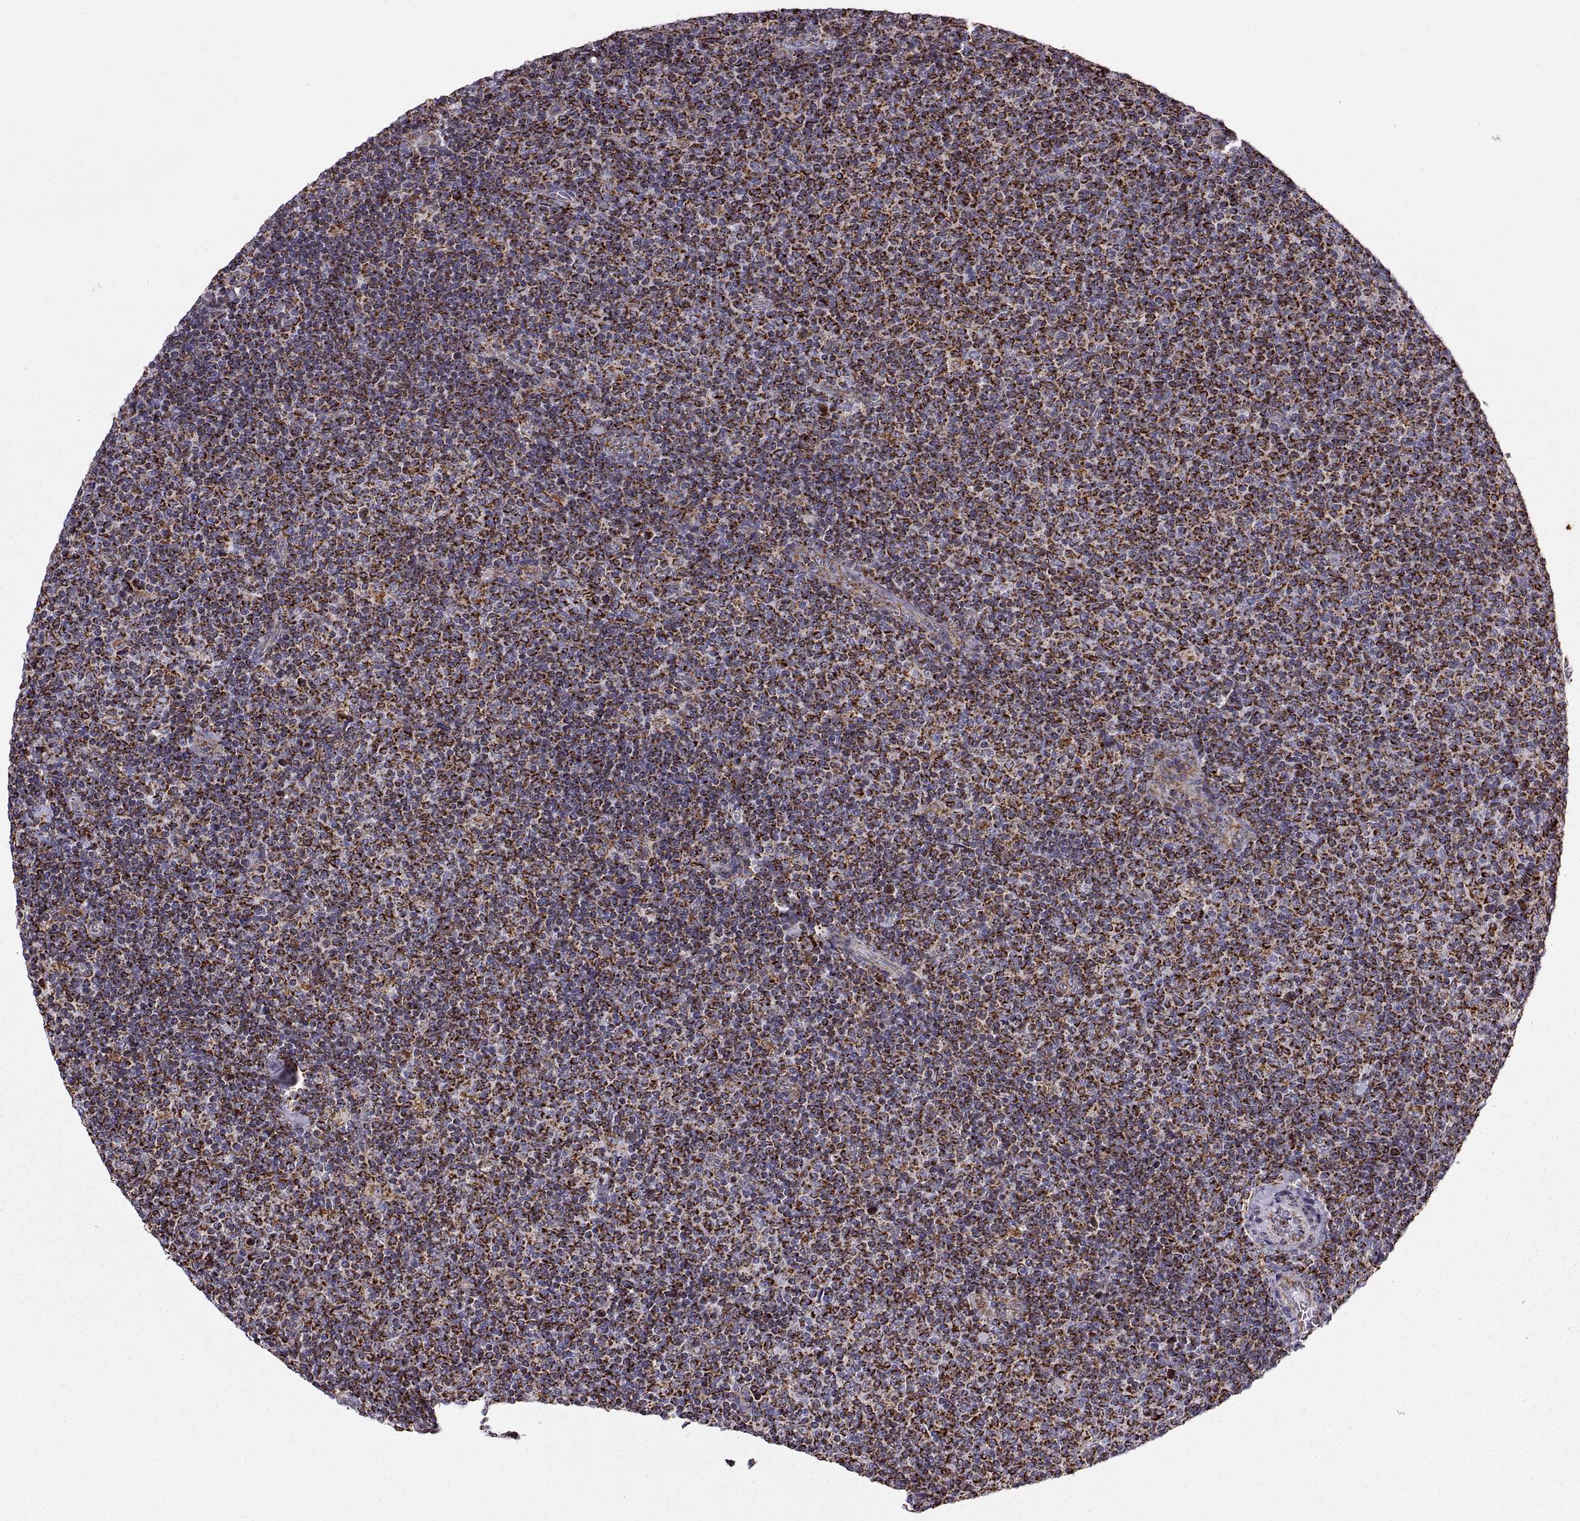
{"staining": {"intensity": "strong", "quantity": ">75%", "location": "cytoplasmic/membranous"}, "tissue": "lymphoma", "cell_type": "Tumor cells", "image_type": "cancer", "snomed": [{"axis": "morphology", "description": "Malignant lymphoma, non-Hodgkin's type, Low grade"}, {"axis": "topography", "description": "Lymph node"}], "caption": "Strong cytoplasmic/membranous staining for a protein is appreciated in about >75% of tumor cells of low-grade malignant lymphoma, non-Hodgkin's type using IHC.", "gene": "ARSD", "patient": {"sex": "male", "age": 52}}